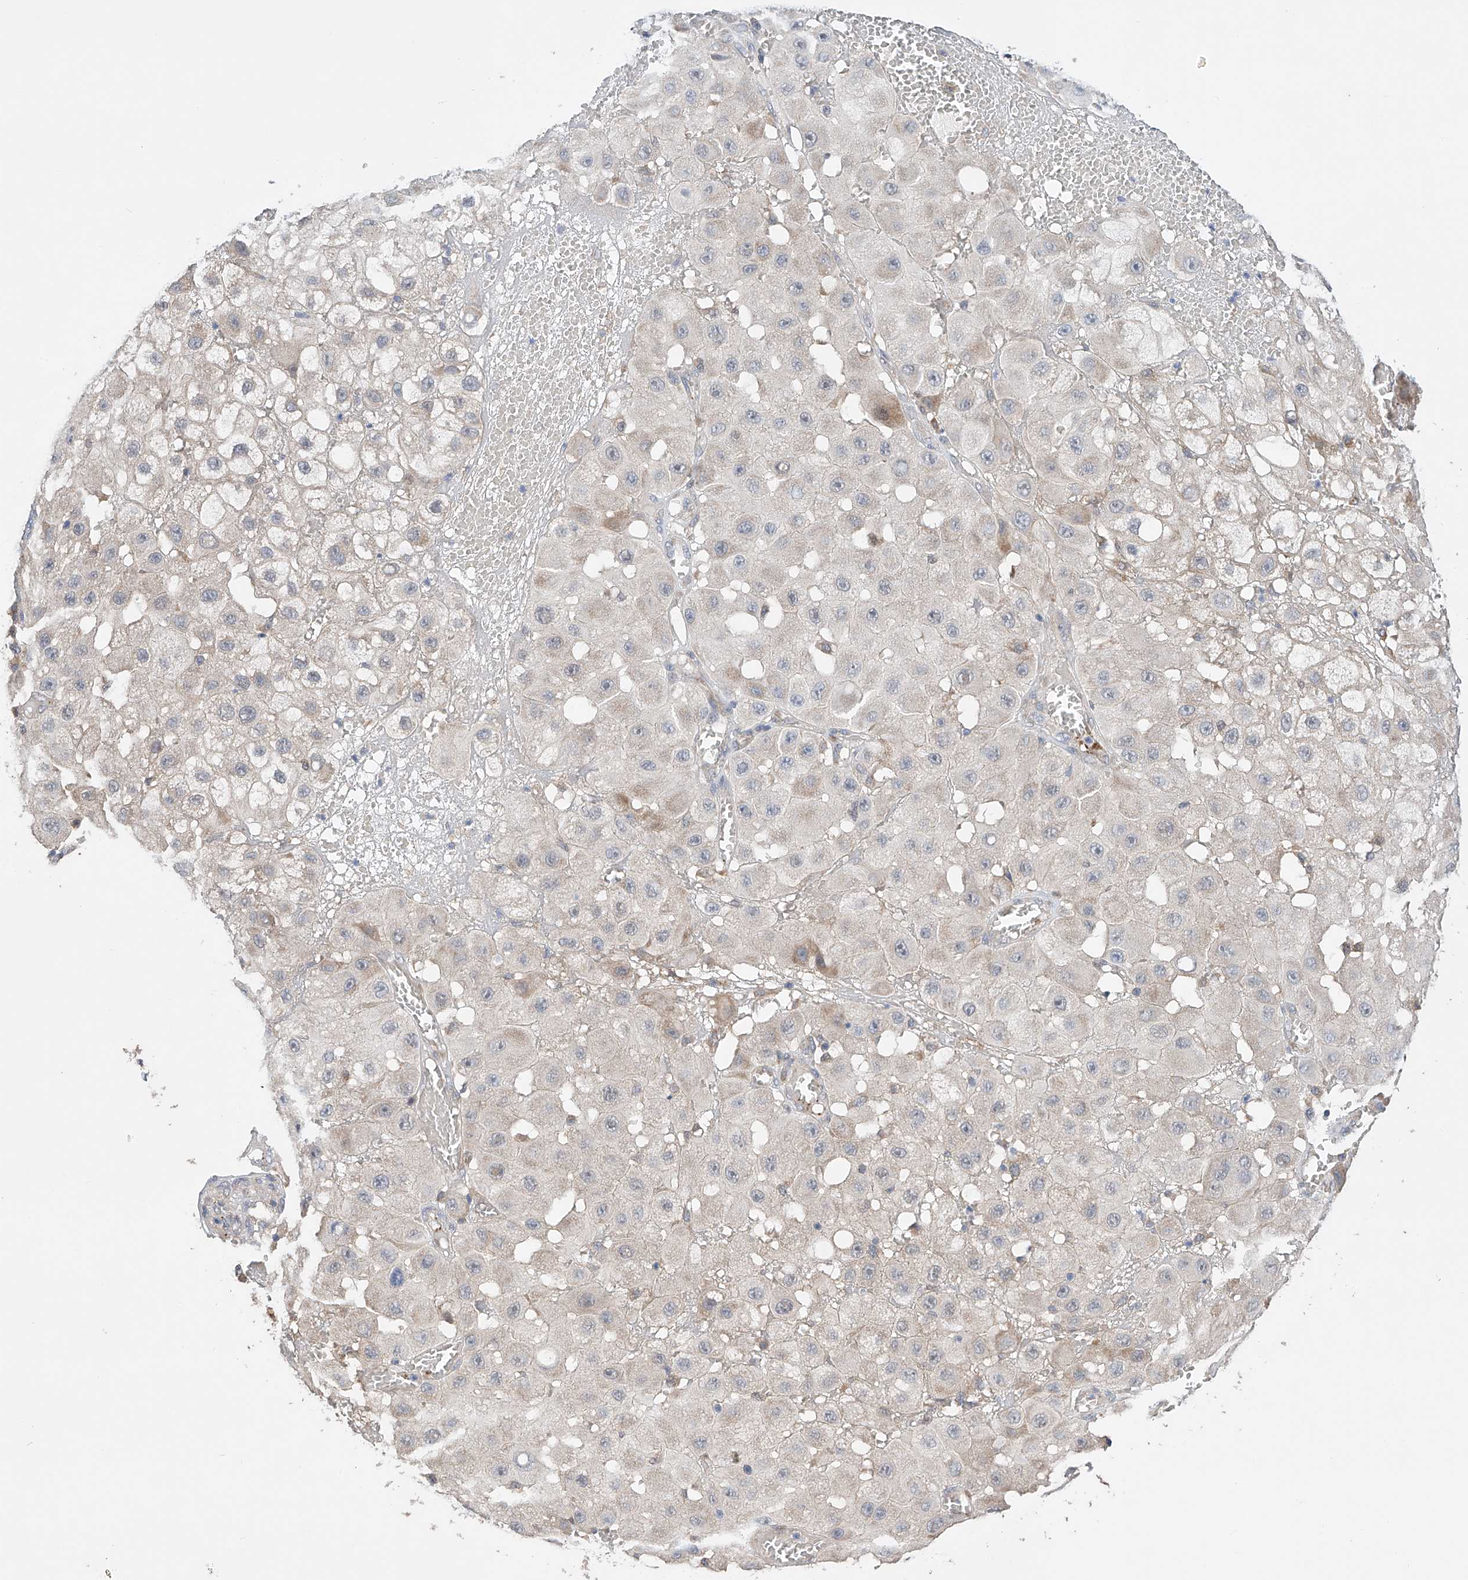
{"staining": {"intensity": "negative", "quantity": "none", "location": "none"}, "tissue": "melanoma", "cell_type": "Tumor cells", "image_type": "cancer", "snomed": [{"axis": "morphology", "description": "Malignant melanoma, NOS"}, {"axis": "topography", "description": "Skin"}], "caption": "Immunohistochemical staining of melanoma displays no significant staining in tumor cells.", "gene": "ZFHX2", "patient": {"sex": "female", "age": 81}}